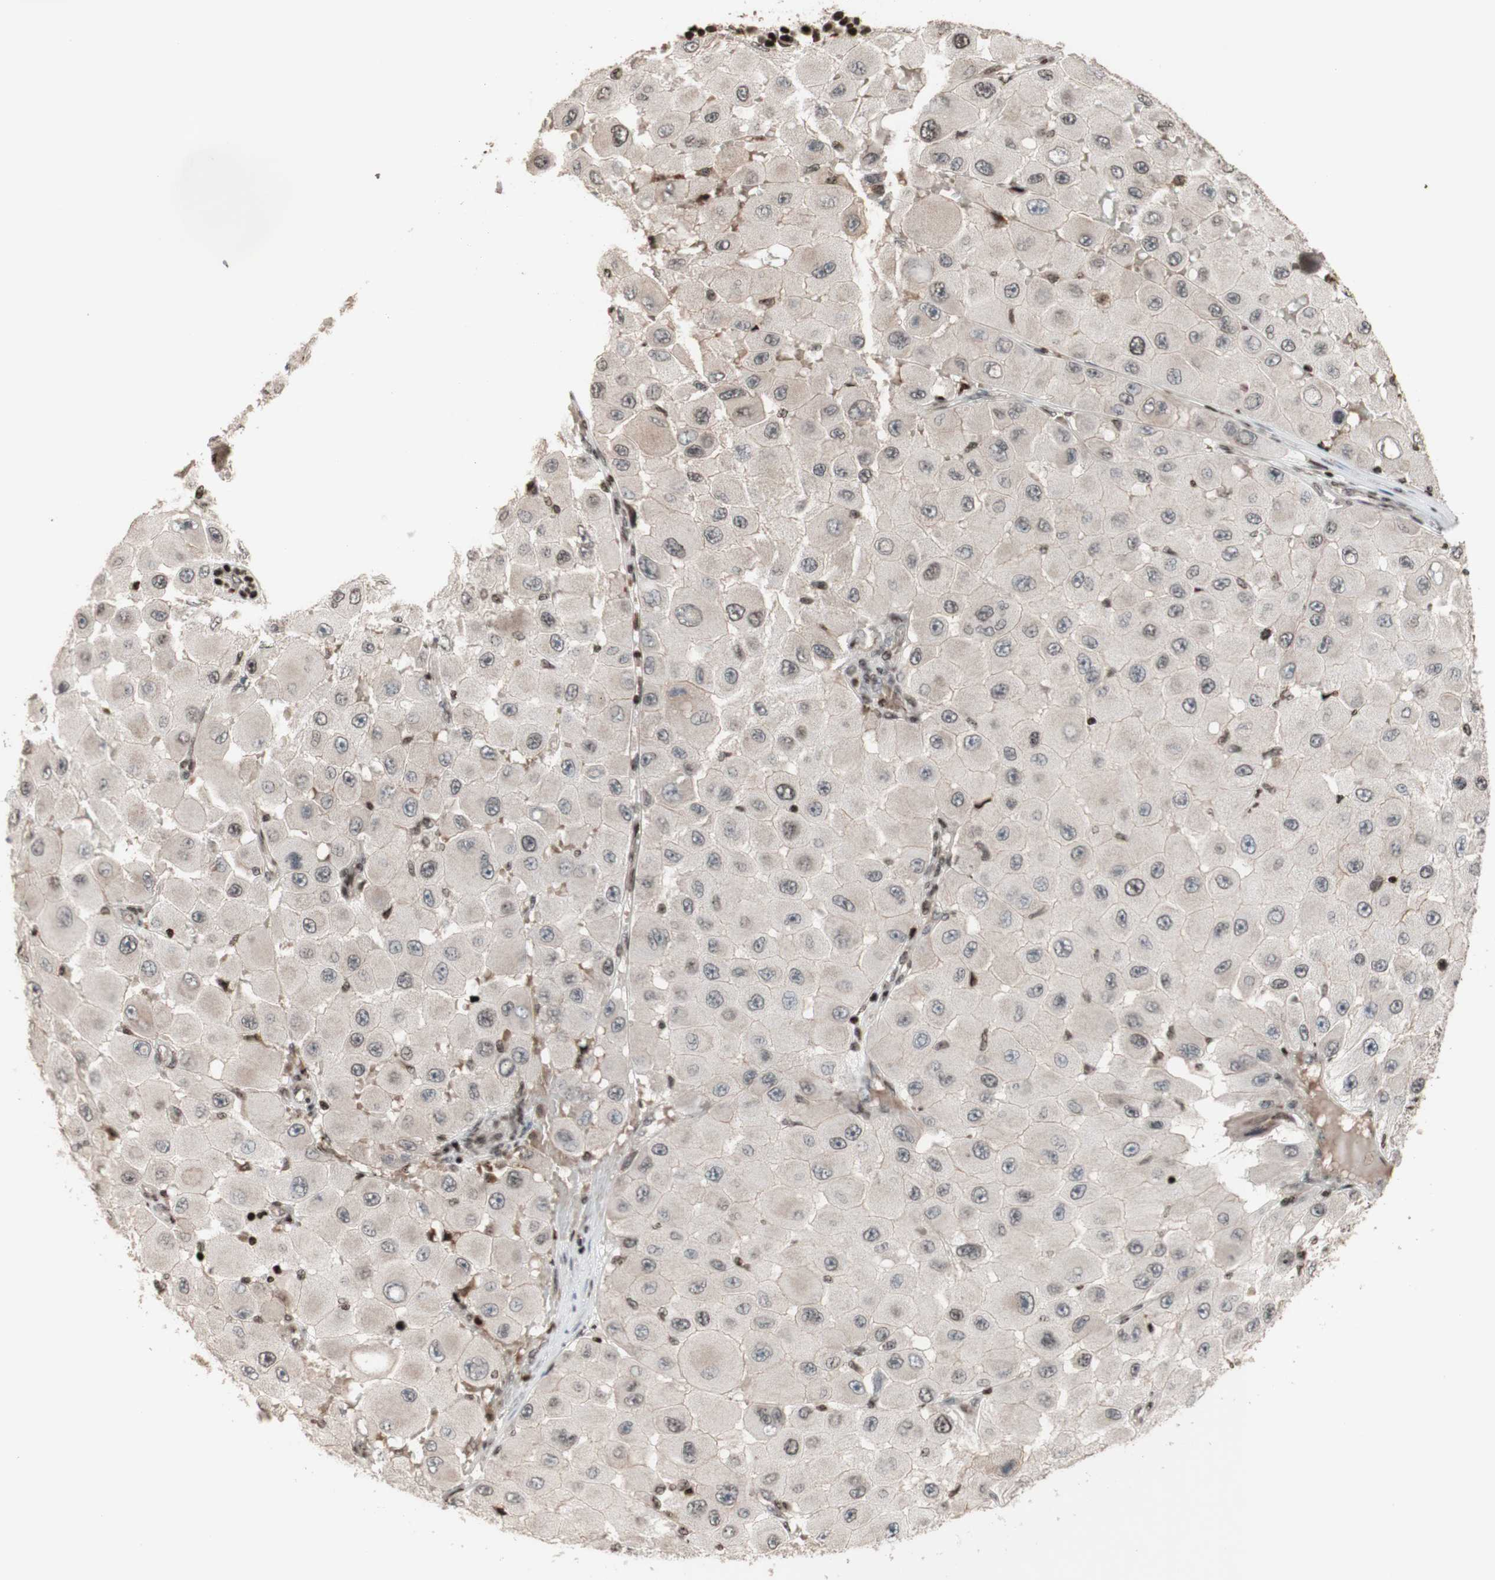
{"staining": {"intensity": "negative", "quantity": "none", "location": "none"}, "tissue": "melanoma", "cell_type": "Tumor cells", "image_type": "cancer", "snomed": [{"axis": "morphology", "description": "Malignant melanoma, NOS"}, {"axis": "topography", "description": "Skin"}], "caption": "Immunohistochemical staining of melanoma reveals no significant positivity in tumor cells.", "gene": "POLA1", "patient": {"sex": "female", "age": 81}}